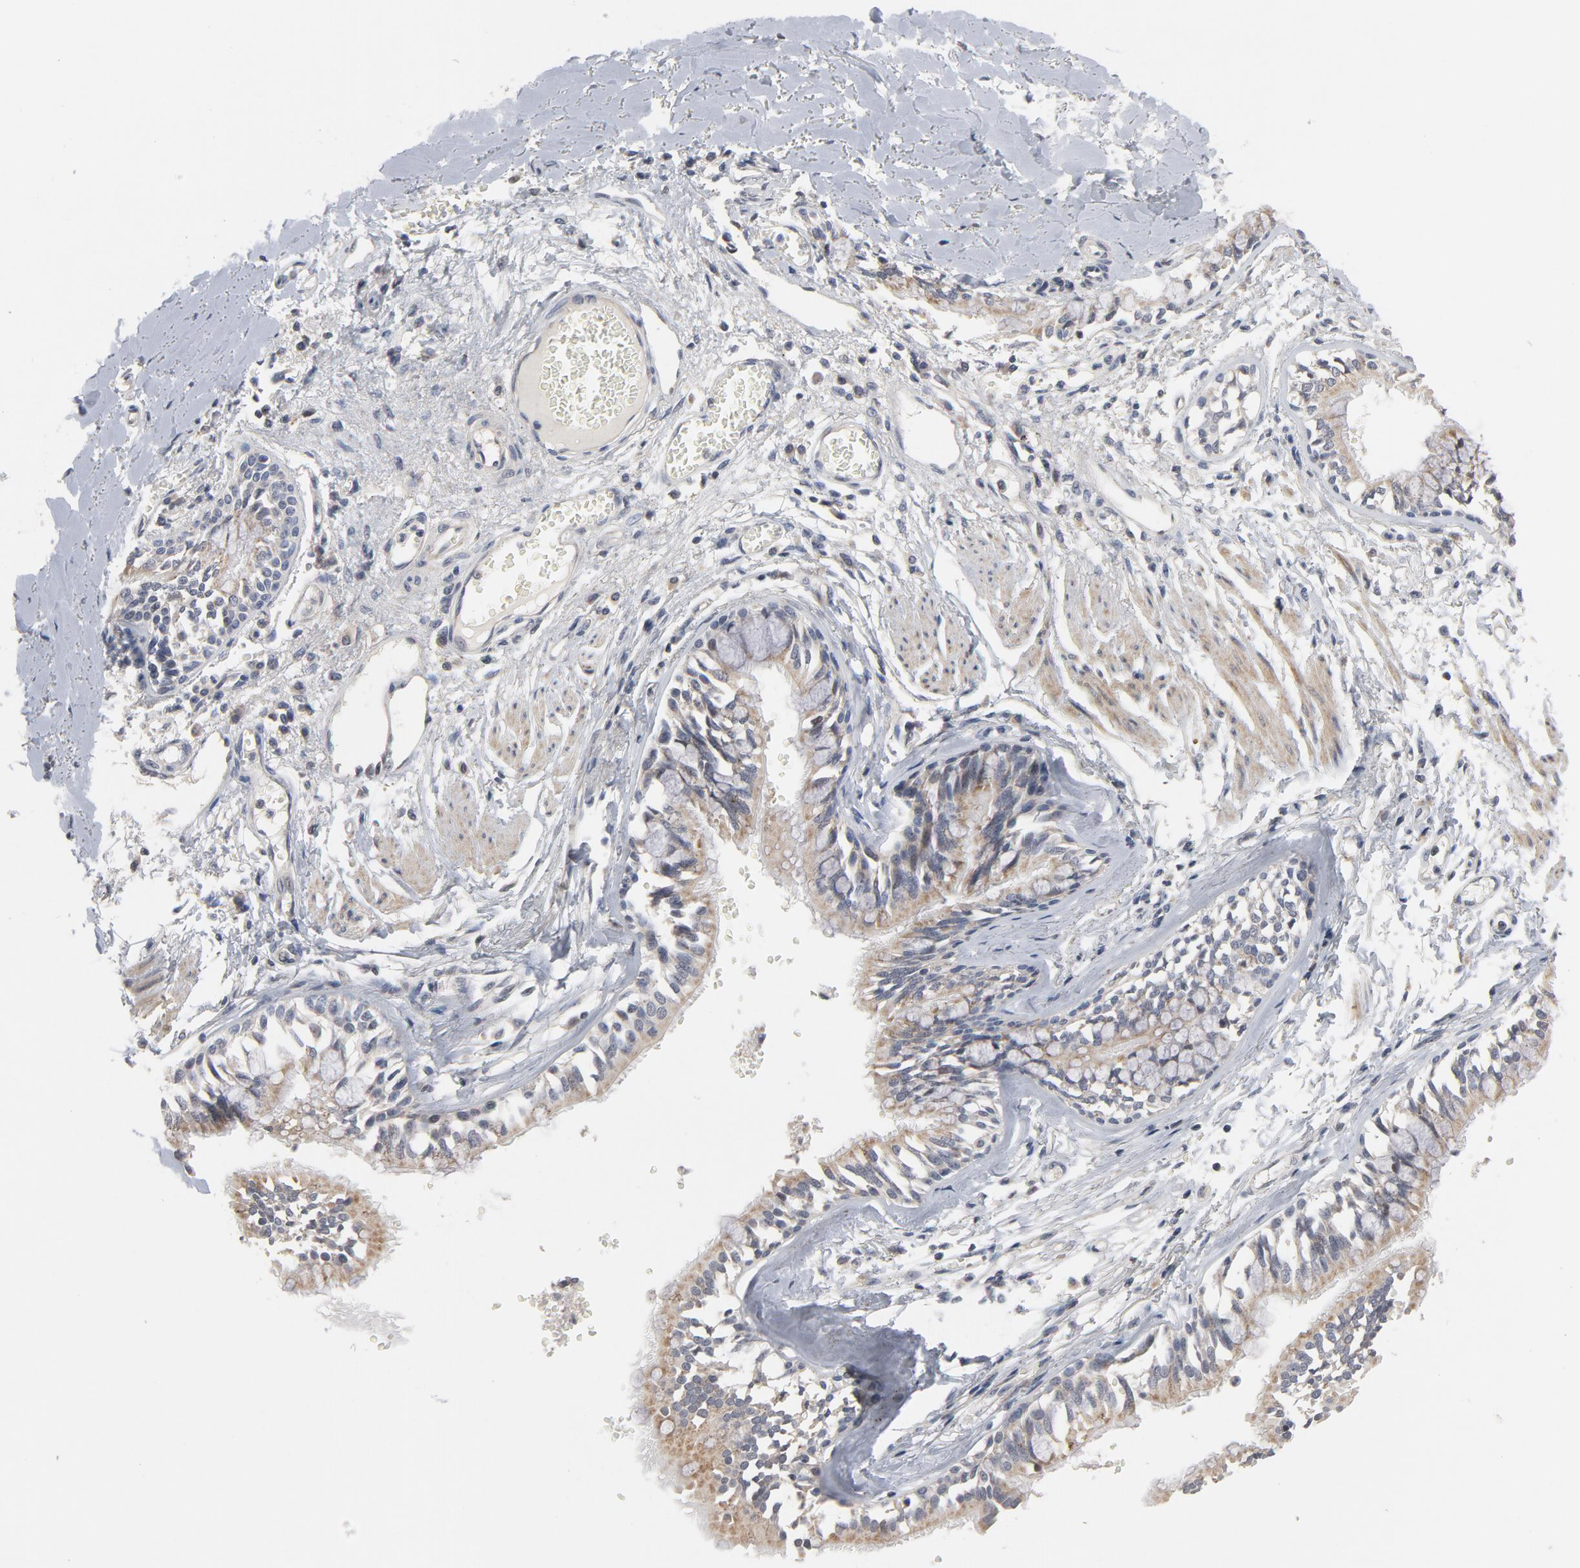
{"staining": {"intensity": "moderate", "quantity": ">75%", "location": "cytoplasmic/membranous"}, "tissue": "bronchus", "cell_type": "Respiratory epithelial cells", "image_type": "normal", "snomed": [{"axis": "morphology", "description": "Normal tissue, NOS"}, {"axis": "topography", "description": "Bronchus"}, {"axis": "topography", "description": "Lung"}], "caption": "This micrograph shows immunohistochemistry staining of unremarkable bronchus, with medium moderate cytoplasmic/membranous staining in about >75% of respiratory epithelial cells.", "gene": "PPP1R1B", "patient": {"sex": "female", "age": 56}}